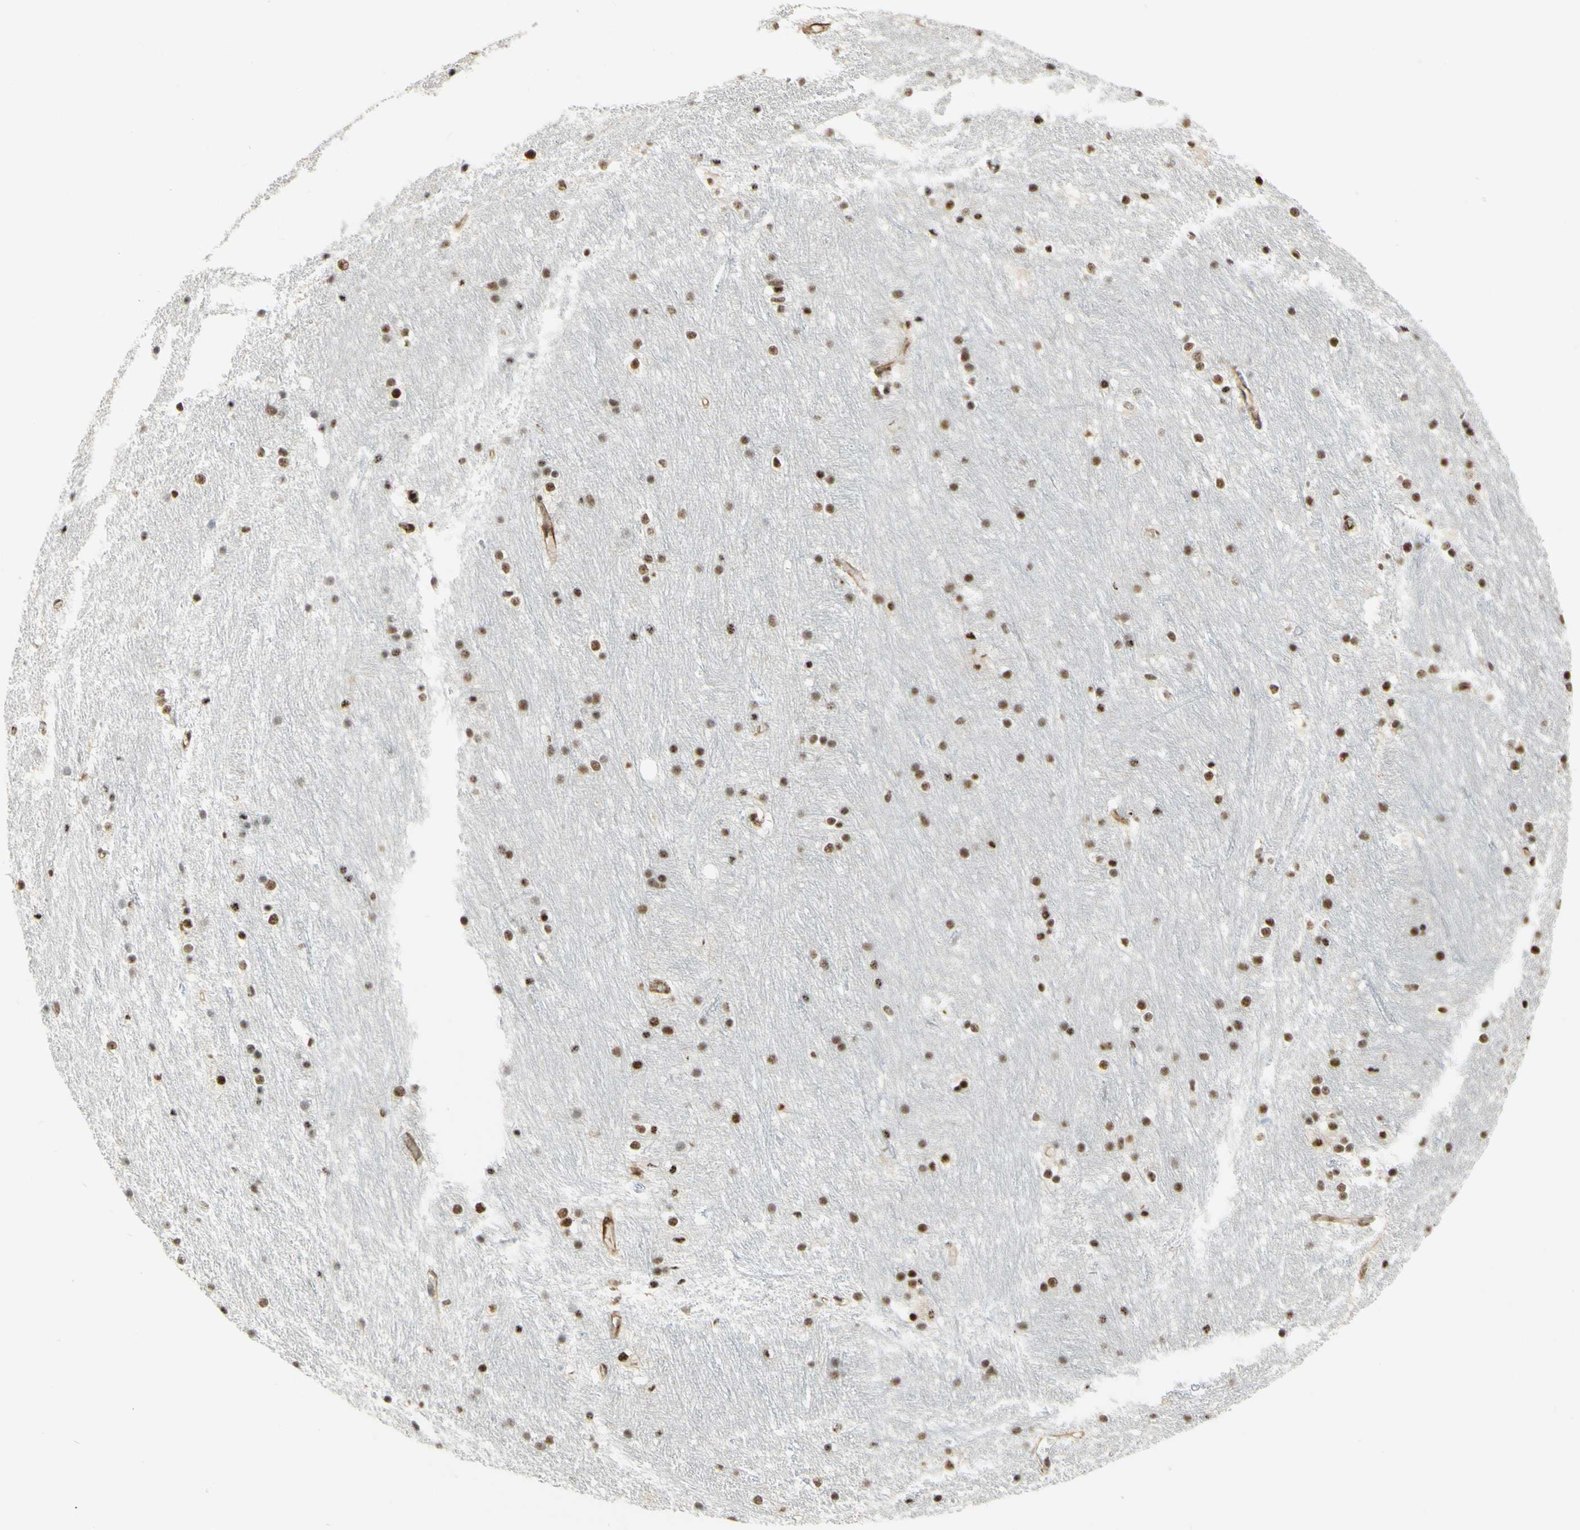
{"staining": {"intensity": "strong", "quantity": ">75%", "location": "nuclear"}, "tissue": "caudate", "cell_type": "Glial cells", "image_type": "normal", "snomed": [{"axis": "morphology", "description": "Normal tissue, NOS"}, {"axis": "topography", "description": "Lateral ventricle wall"}], "caption": "Protein analysis of normal caudate demonstrates strong nuclear expression in approximately >75% of glial cells.", "gene": "SAP18", "patient": {"sex": "female", "age": 19}}